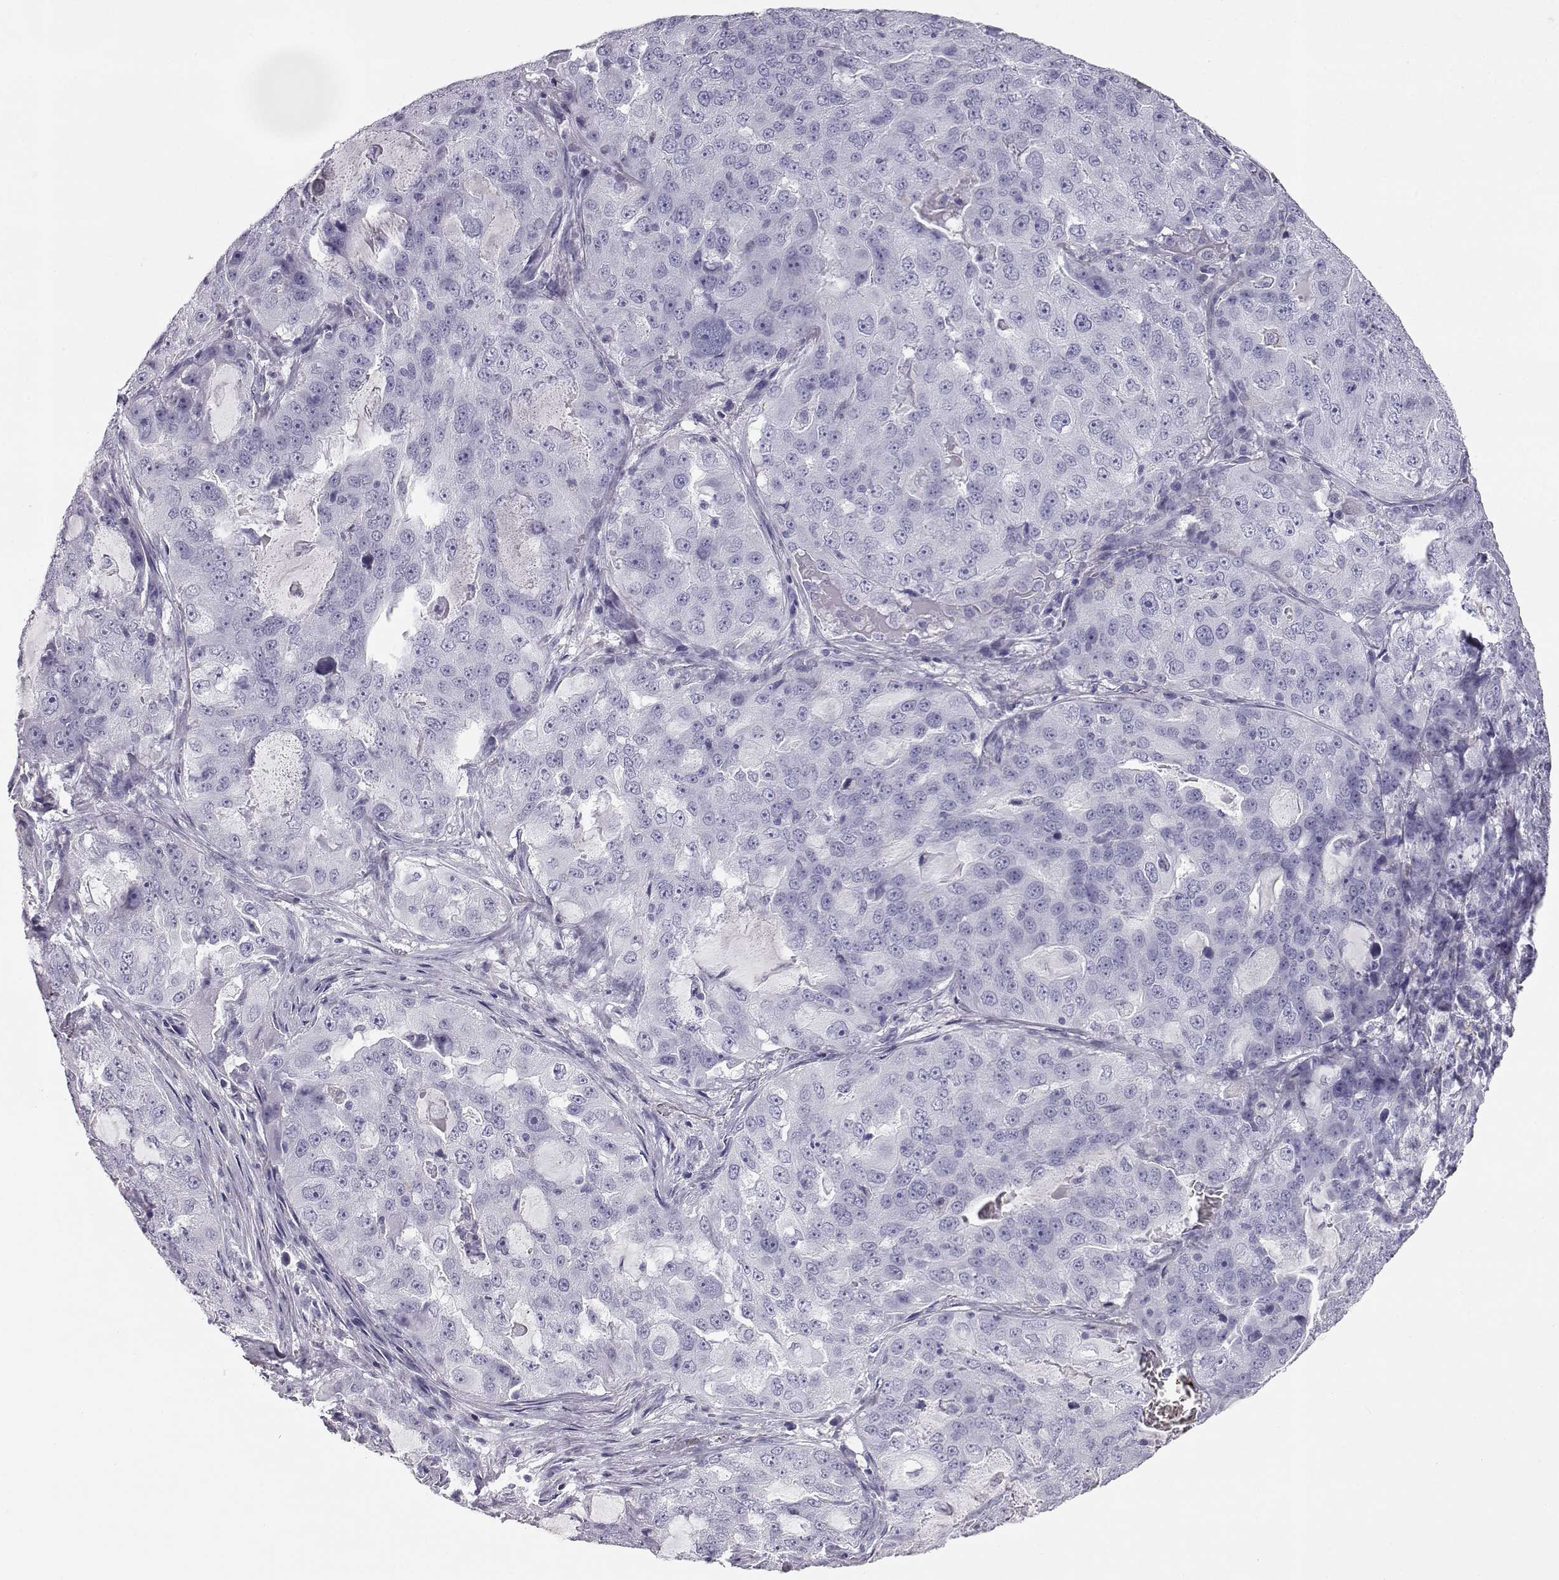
{"staining": {"intensity": "negative", "quantity": "none", "location": "none"}, "tissue": "lung cancer", "cell_type": "Tumor cells", "image_type": "cancer", "snomed": [{"axis": "morphology", "description": "Adenocarcinoma, NOS"}, {"axis": "topography", "description": "Lung"}], "caption": "Immunohistochemical staining of human lung adenocarcinoma shows no significant positivity in tumor cells.", "gene": "ITLN2", "patient": {"sex": "female", "age": 61}}